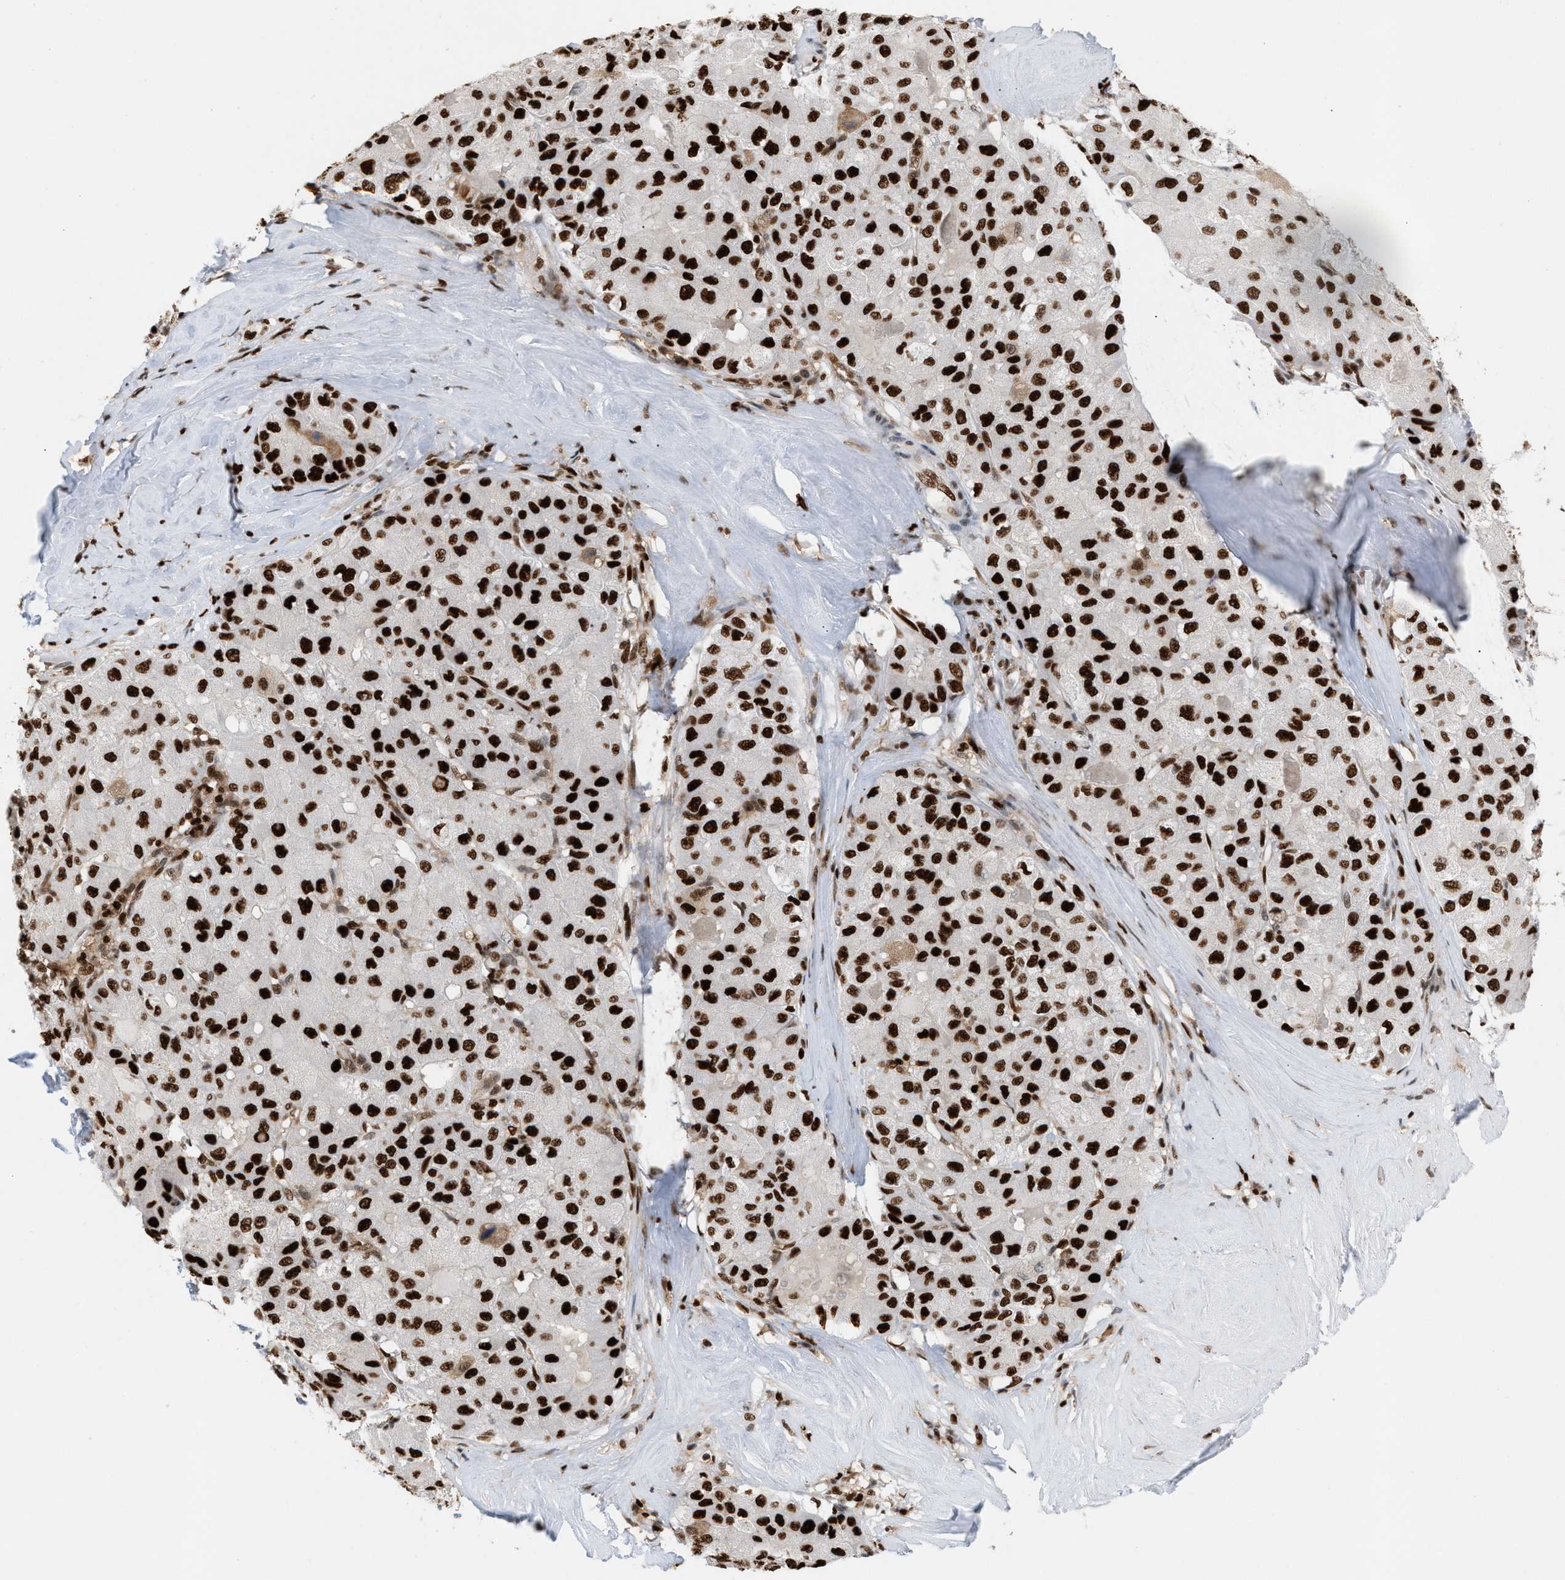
{"staining": {"intensity": "strong", "quantity": ">75%", "location": "nuclear"}, "tissue": "liver cancer", "cell_type": "Tumor cells", "image_type": "cancer", "snomed": [{"axis": "morphology", "description": "Carcinoma, Hepatocellular, NOS"}, {"axis": "topography", "description": "Liver"}], "caption": "Human liver hepatocellular carcinoma stained with a brown dye displays strong nuclear positive positivity in about >75% of tumor cells.", "gene": "RNASEK-C17orf49", "patient": {"sex": "male", "age": 80}}